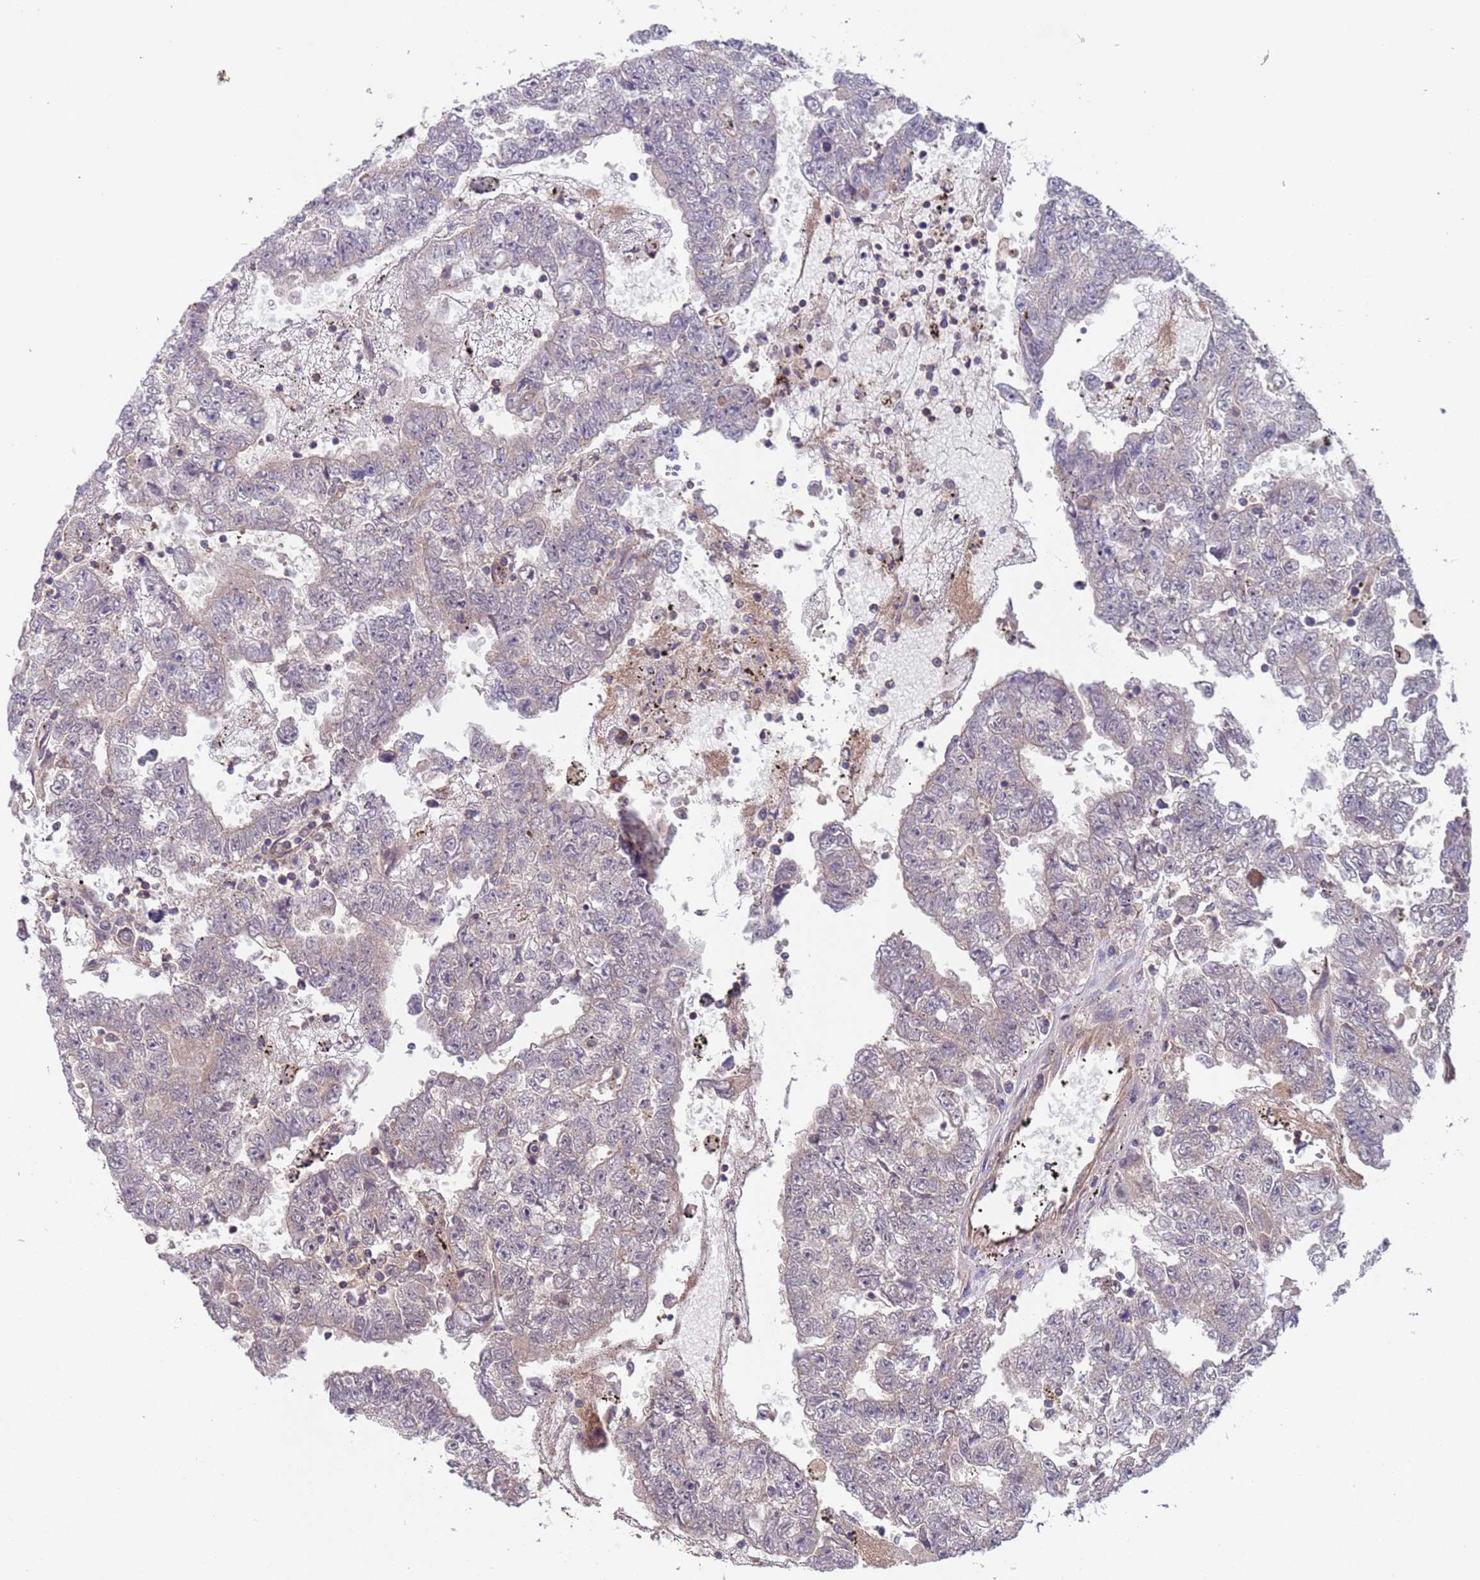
{"staining": {"intensity": "weak", "quantity": "<25%", "location": "cytoplasmic/membranous"}, "tissue": "testis cancer", "cell_type": "Tumor cells", "image_type": "cancer", "snomed": [{"axis": "morphology", "description": "Carcinoma, Embryonal, NOS"}, {"axis": "topography", "description": "Testis"}], "caption": "A histopathology image of human testis cancer is negative for staining in tumor cells. Nuclei are stained in blue.", "gene": "ACAD8", "patient": {"sex": "male", "age": 25}}